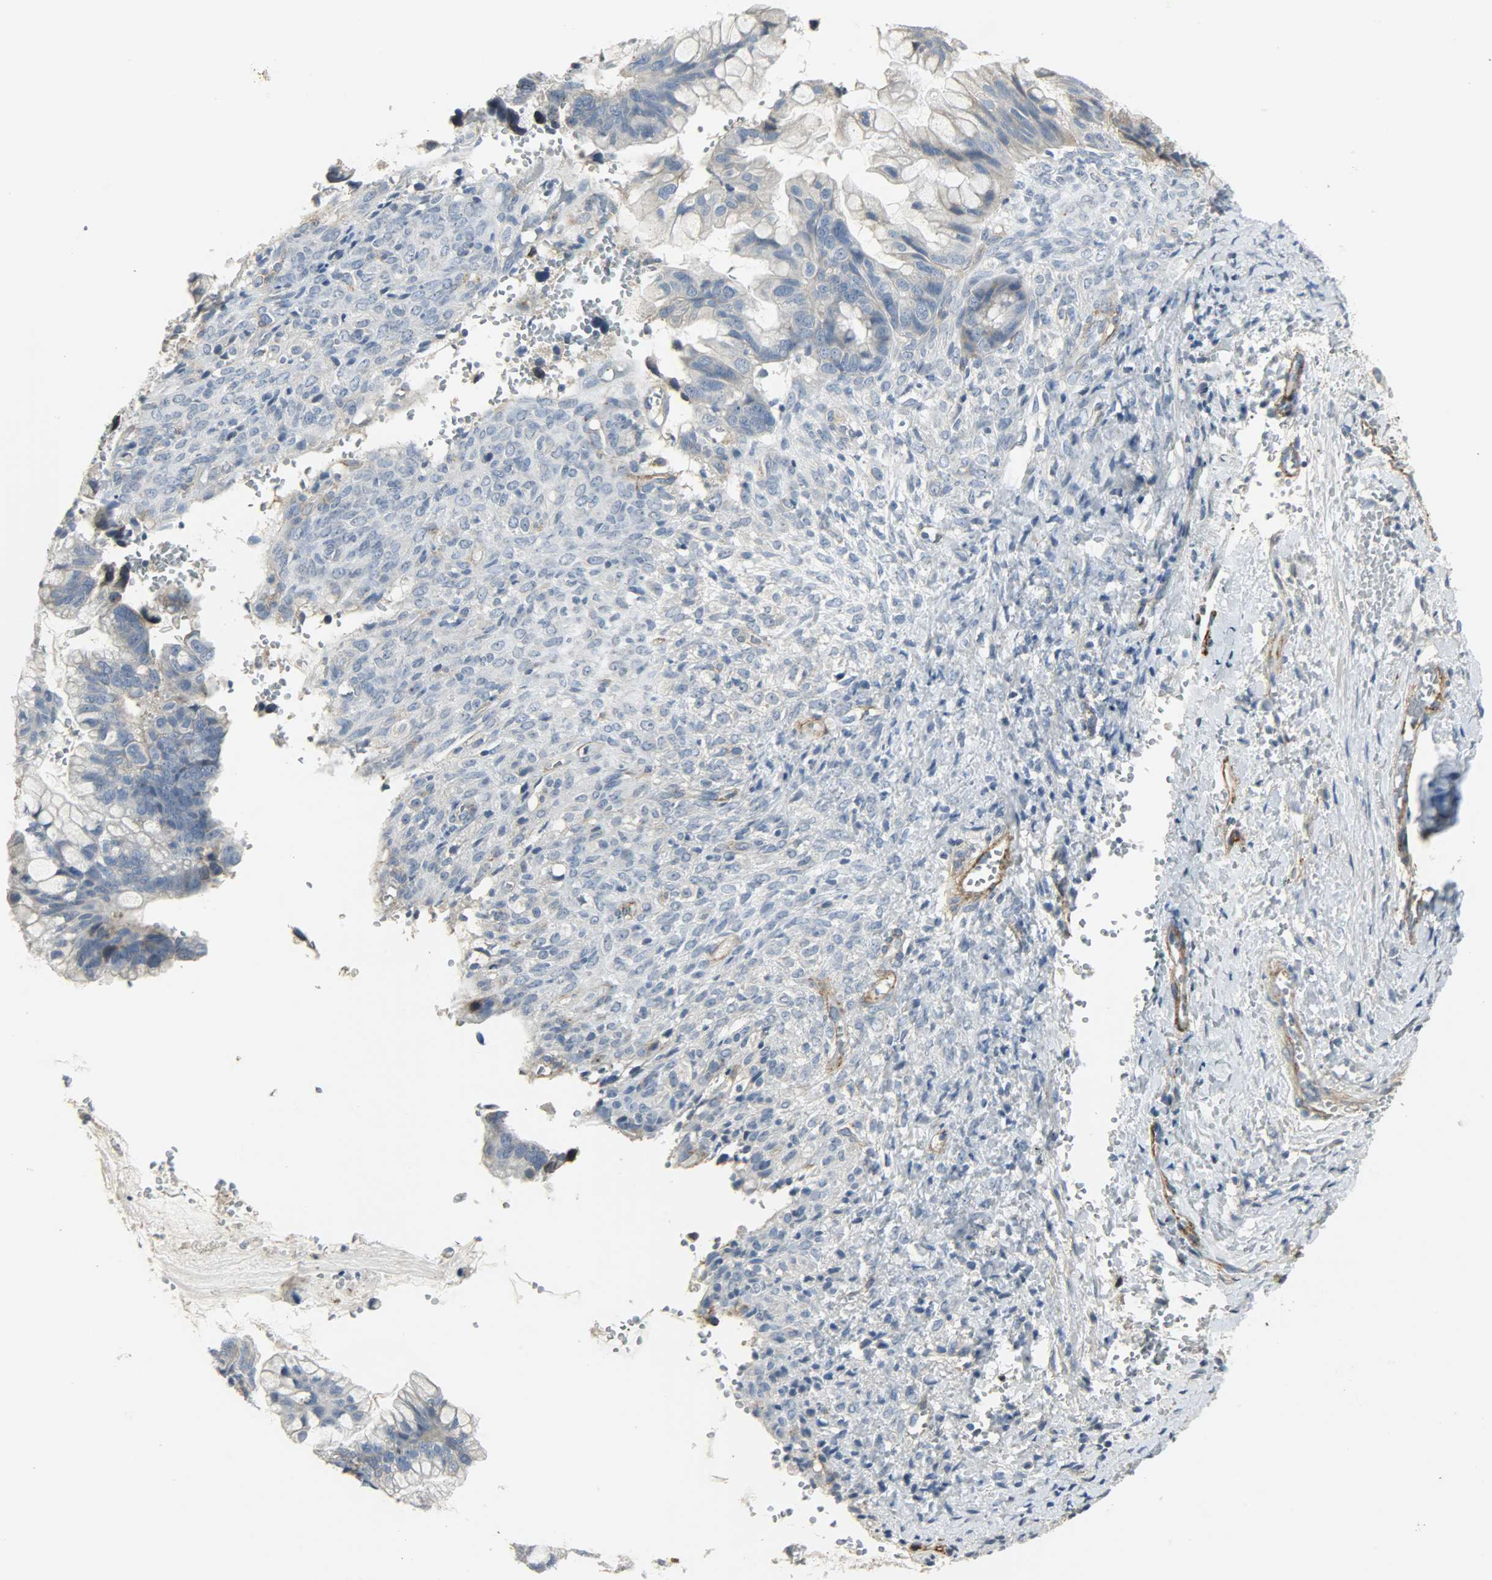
{"staining": {"intensity": "weak", "quantity": "<25%", "location": "cytoplasmic/membranous"}, "tissue": "ovarian cancer", "cell_type": "Tumor cells", "image_type": "cancer", "snomed": [{"axis": "morphology", "description": "Cystadenocarcinoma, mucinous, NOS"}, {"axis": "topography", "description": "Ovary"}], "caption": "Immunohistochemistry image of neoplastic tissue: human ovarian cancer stained with DAB displays no significant protein expression in tumor cells.", "gene": "ENPEP", "patient": {"sex": "female", "age": 36}}